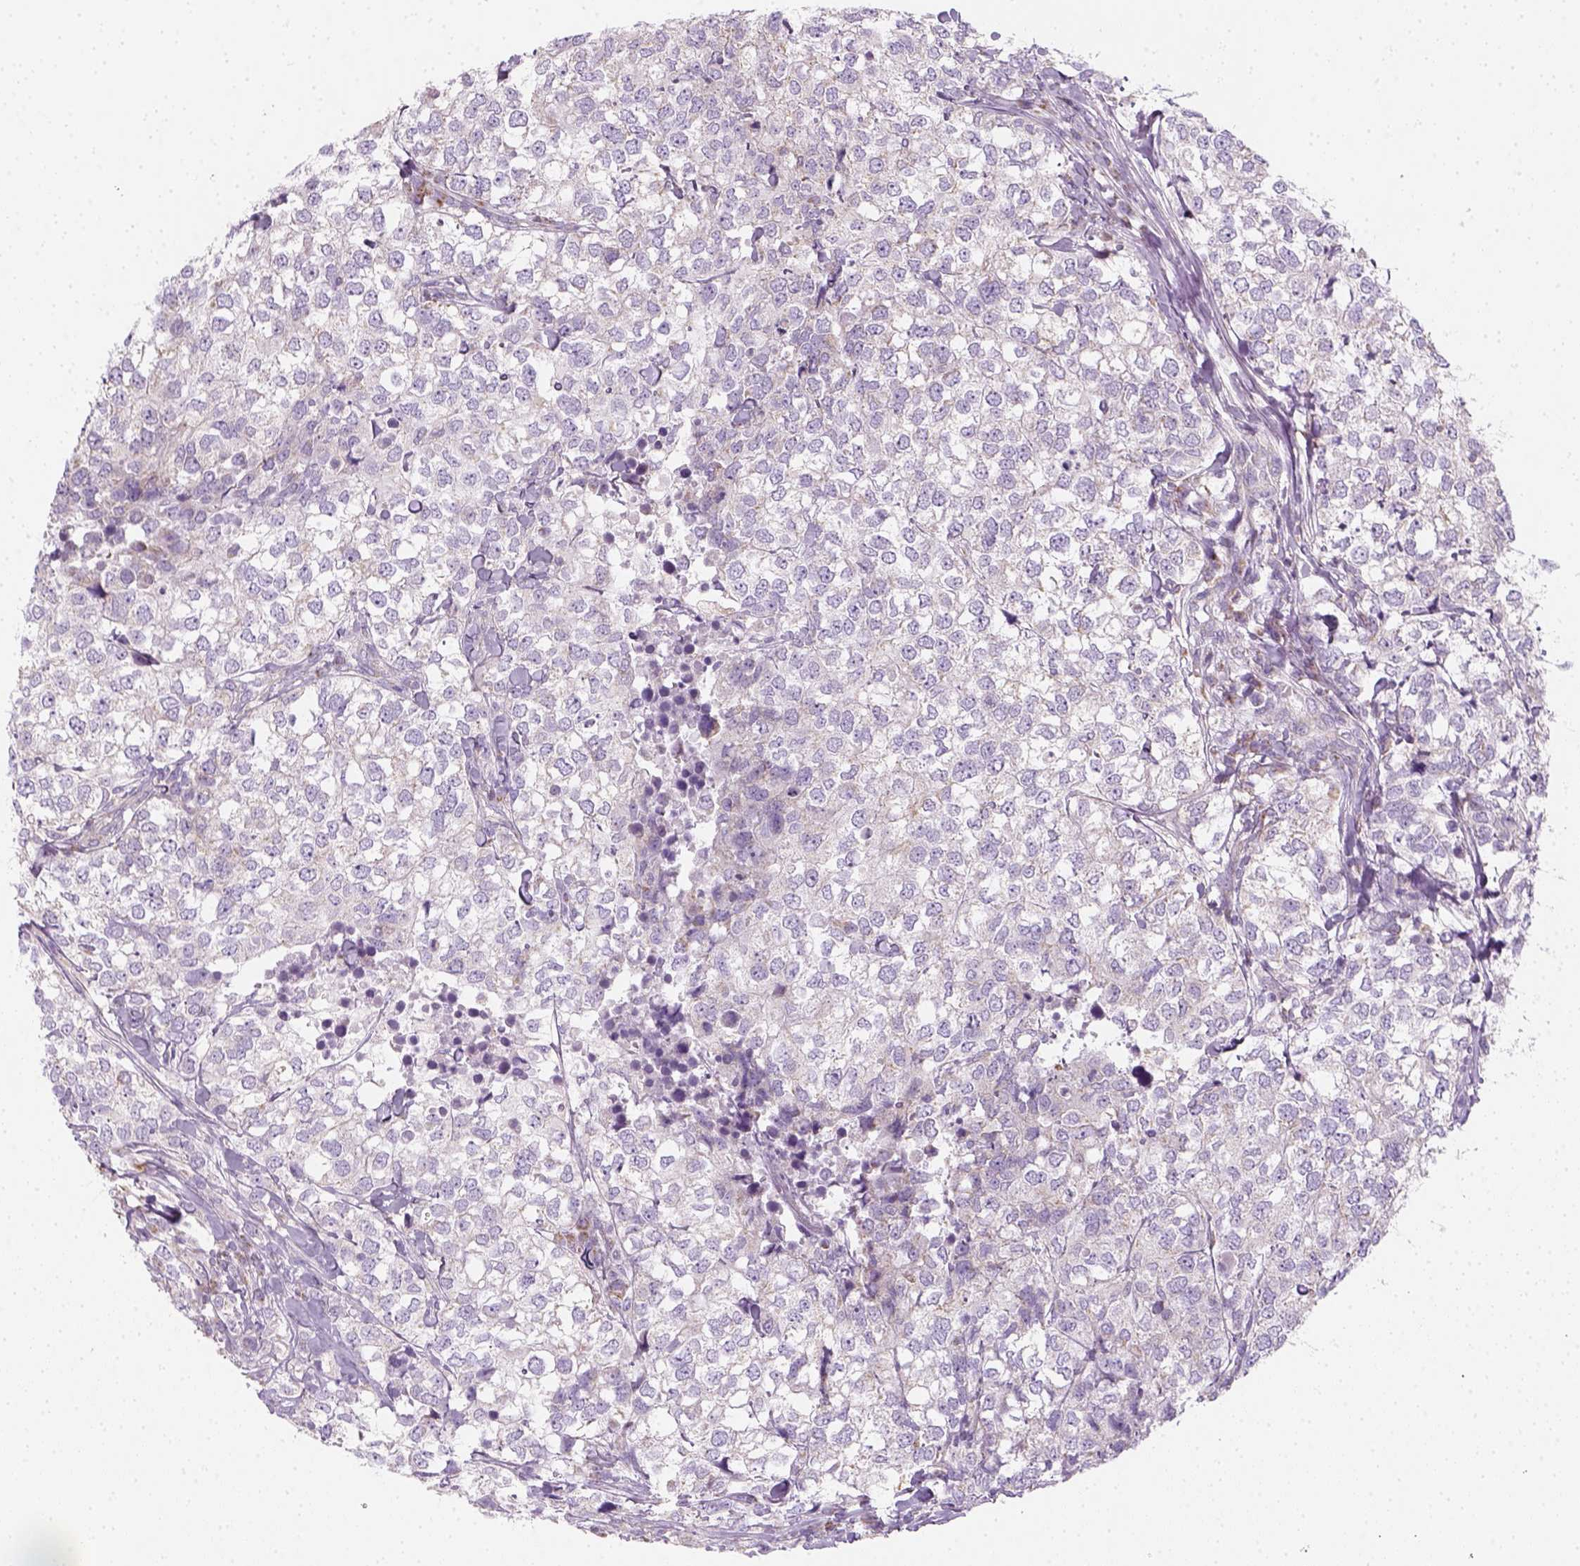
{"staining": {"intensity": "negative", "quantity": "none", "location": "none"}, "tissue": "breast cancer", "cell_type": "Tumor cells", "image_type": "cancer", "snomed": [{"axis": "morphology", "description": "Duct carcinoma"}, {"axis": "topography", "description": "Breast"}], "caption": "A micrograph of breast intraductal carcinoma stained for a protein exhibits no brown staining in tumor cells.", "gene": "AWAT2", "patient": {"sex": "female", "age": 30}}